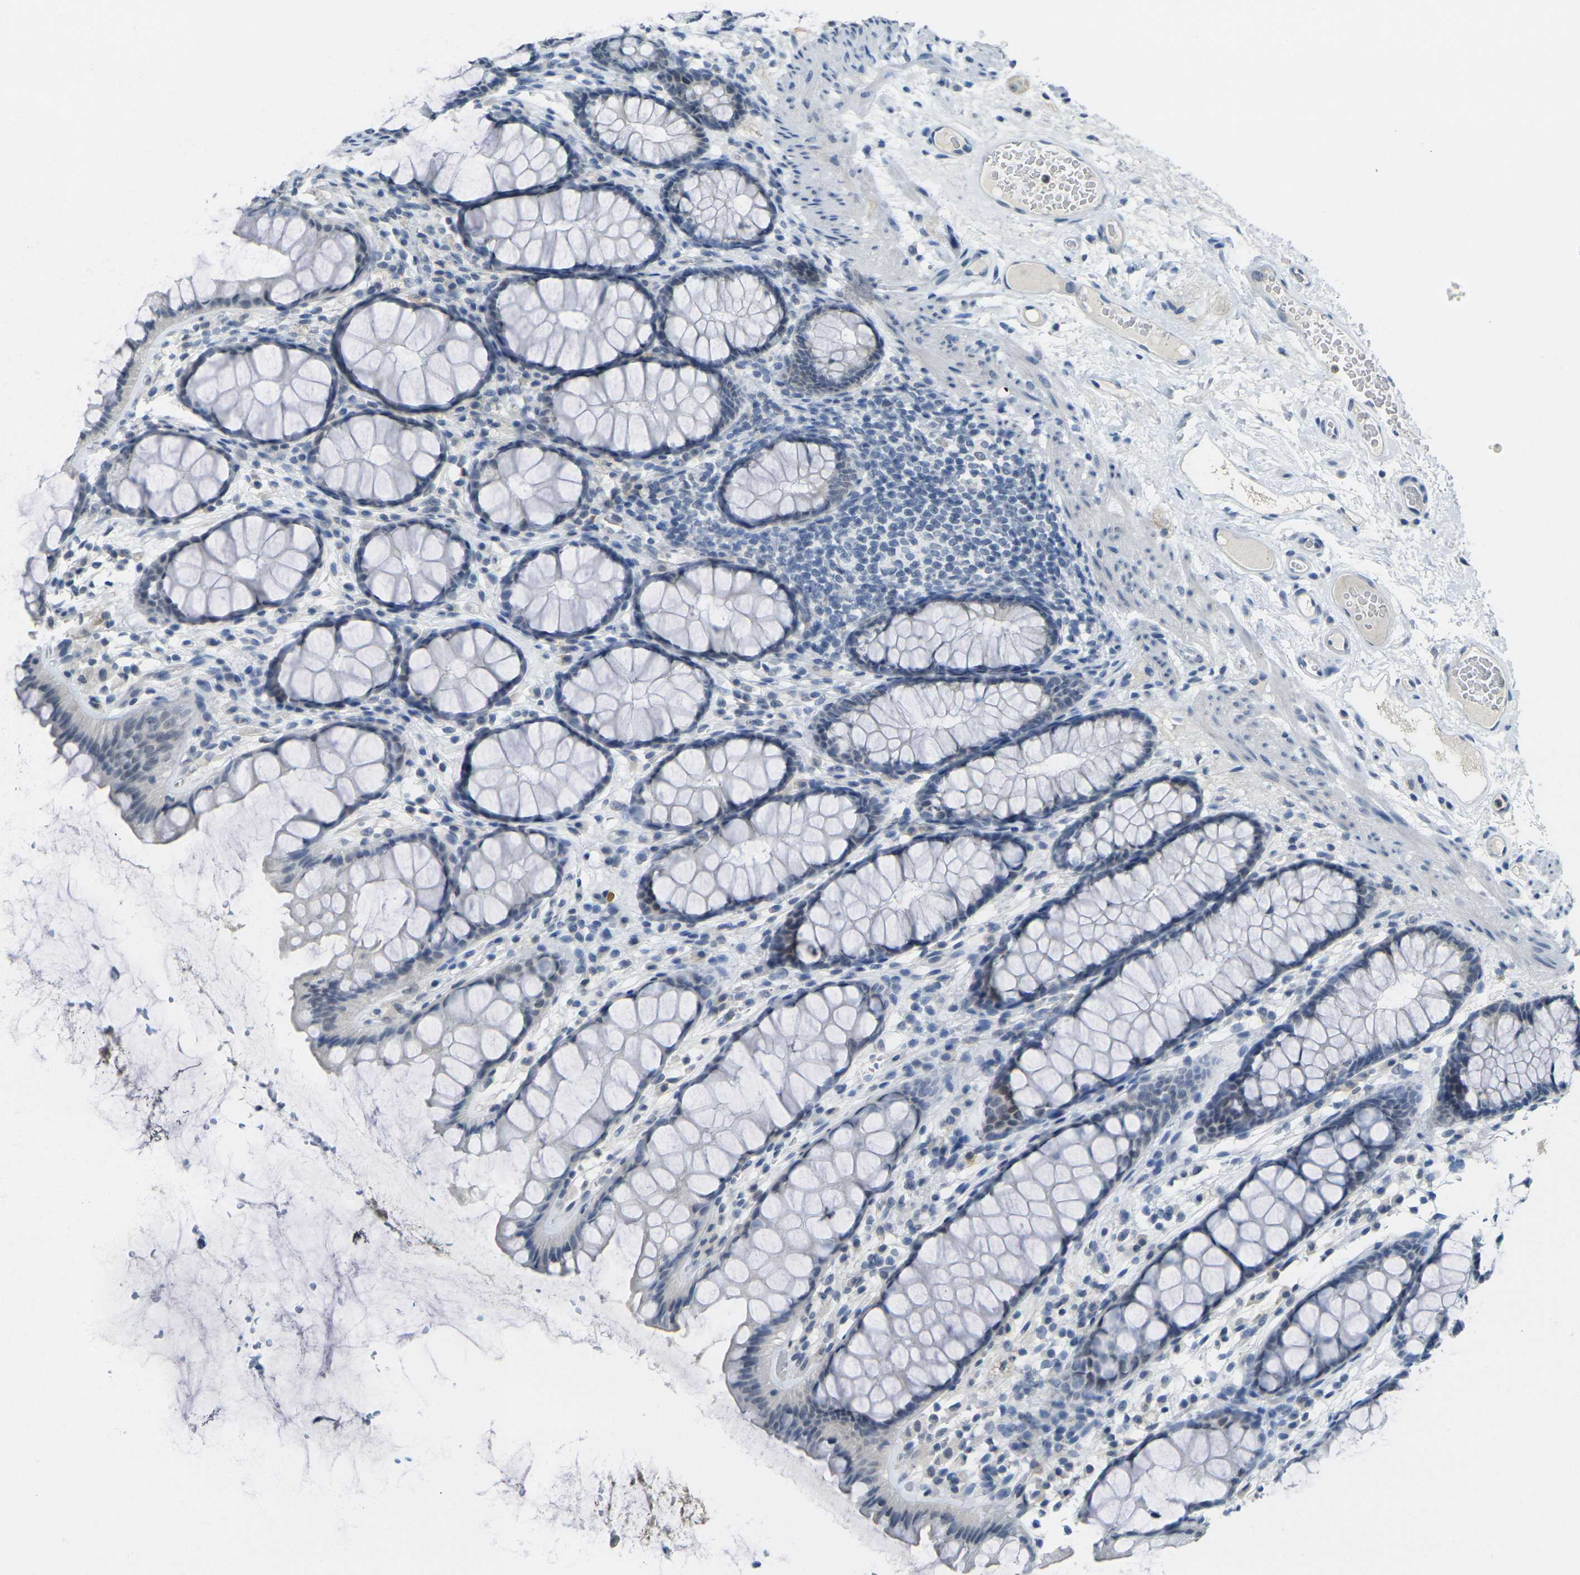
{"staining": {"intensity": "negative", "quantity": "none", "location": "none"}, "tissue": "colon", "cell_type": "Endothelial cells", "image_type": "normal", "snomed": [{"axis": "morphology", "description": "Normal tissue, NOS"}, {"axis": "topography", "description": "Colon"}], "caption": "Immunohistochemistry of benign human colon displays no staining in endothelial cells. (Stains: DAB (3,3'-diaminobenzidine) immunohistochemistry with hematoxylin counter stain, Microscopy: brightfield microscopy at high magnification).", "gene": "SPTBN2", "patient": {"sex": "female", "age": 55}}